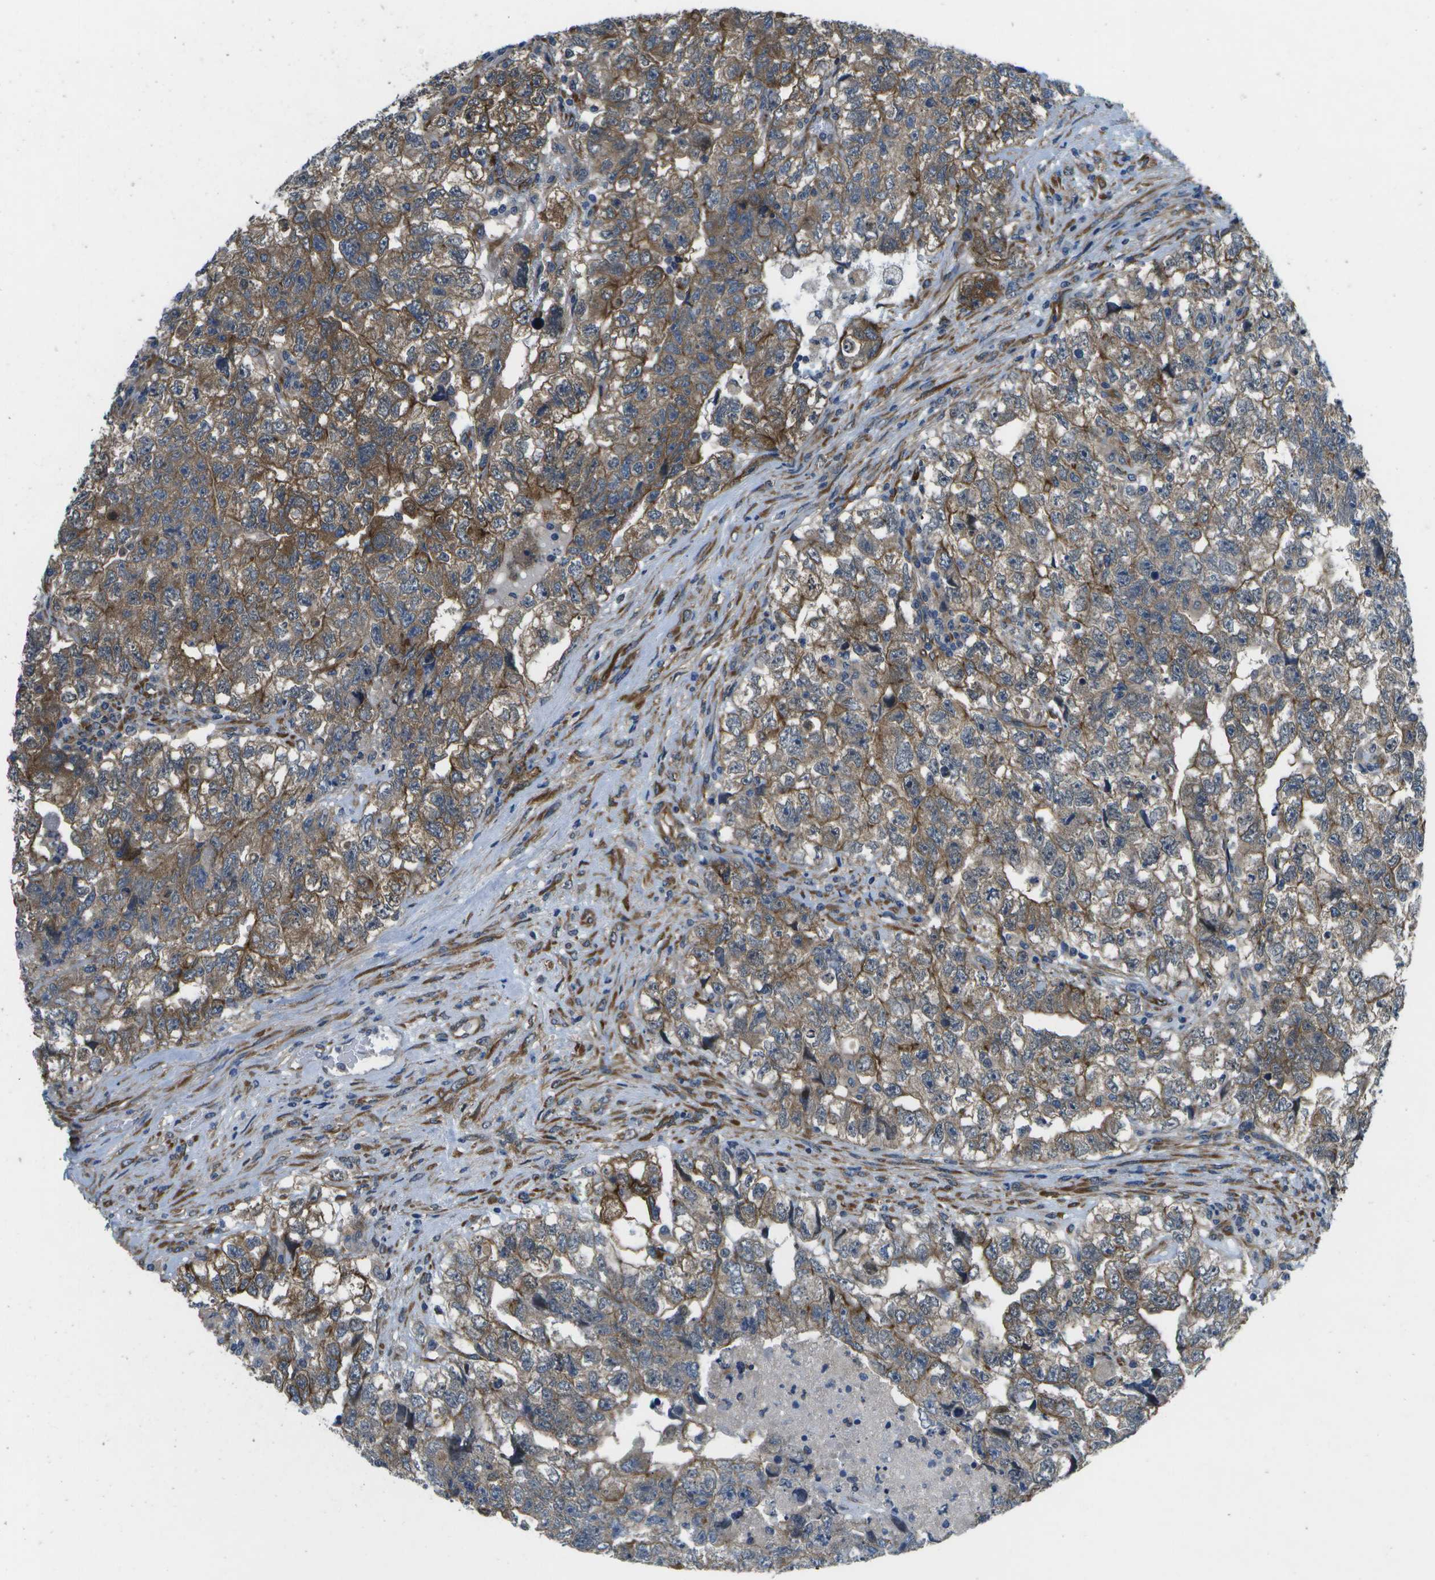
{"staining": {"intensity": "moderate", "quantity": ">75%", "location": "cytoplasmic/membranous"}, "tissue": "testis cancer", "cell_type": "Tumor cells", "image_type": "cancer", "snomed": [{"axis": "morphology", "description": "Carcinoma, Embryonal, NOS"}, {"axis": "topography", "description": "Testis"}], "caption": "High-magnification brightfield microscopy of embryonal carcinoma (testis) stained with DAB (3,3'-diaminobenzidine) (brown) and counterstained with hematoxylin (blue). tumor cells exhibit moderate cytoplasmic/membranous expression is present in about>75% of cells.", "gene": "P3H1", "patient": {"sex": "male", "age": 36}}